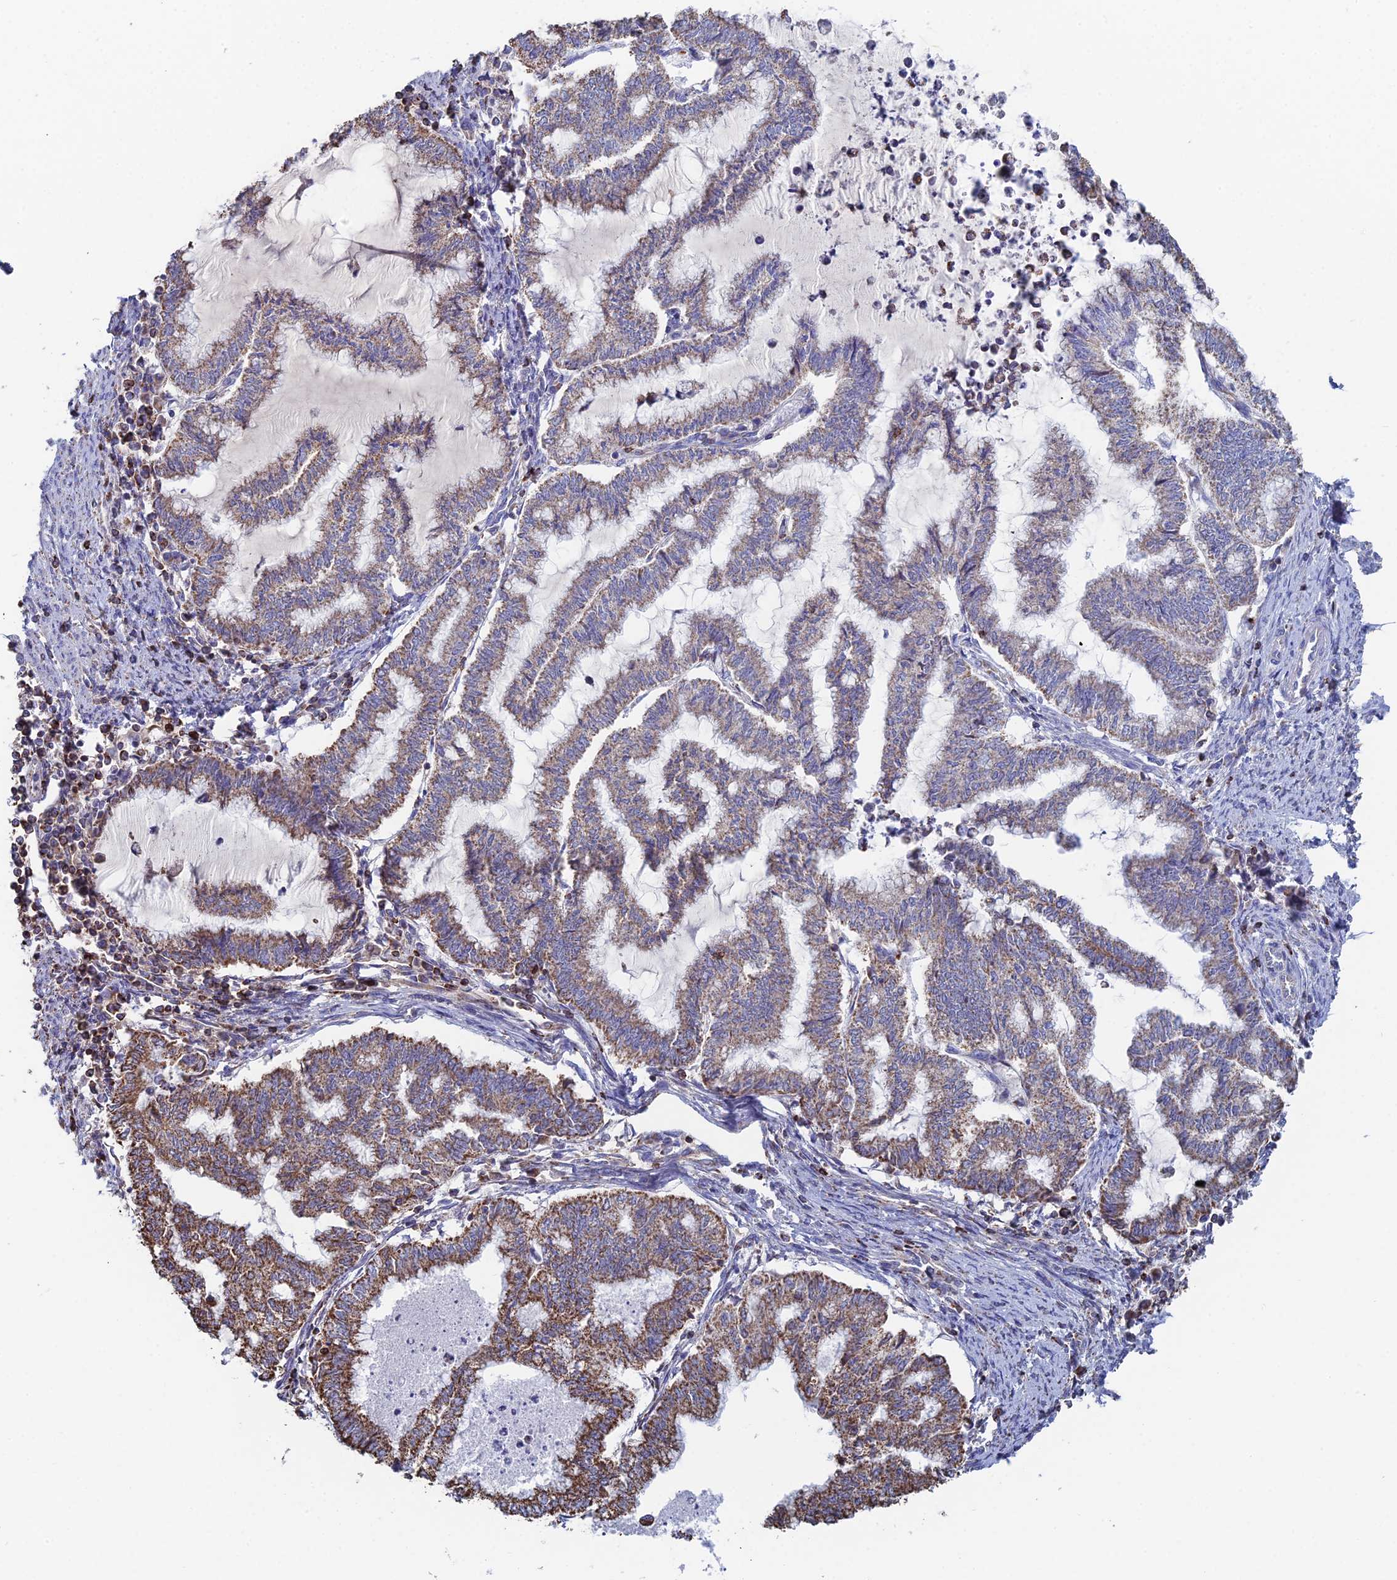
{"staining": {"intensity": "moderate", "quantity": ">75%", "location": "cytoplasmic/membranous"}, "tissue": "endometrial cancer", "cell_type": "Tumor cells", "image_type": "cancer", "snomed": [{"axis": "morphology", "description": "Adenocarcinoma, NOS"}, {"axis": "topography", "description": "Endometrium"}], "caption": "Protein staining exhibits moderate cytoplasmic/membranous expression in approximately >75% of tumor cells in endometrial adenocarcinoma.", "gene": "SPOCK2", "patient": {"sex": "female", "age": 79}}